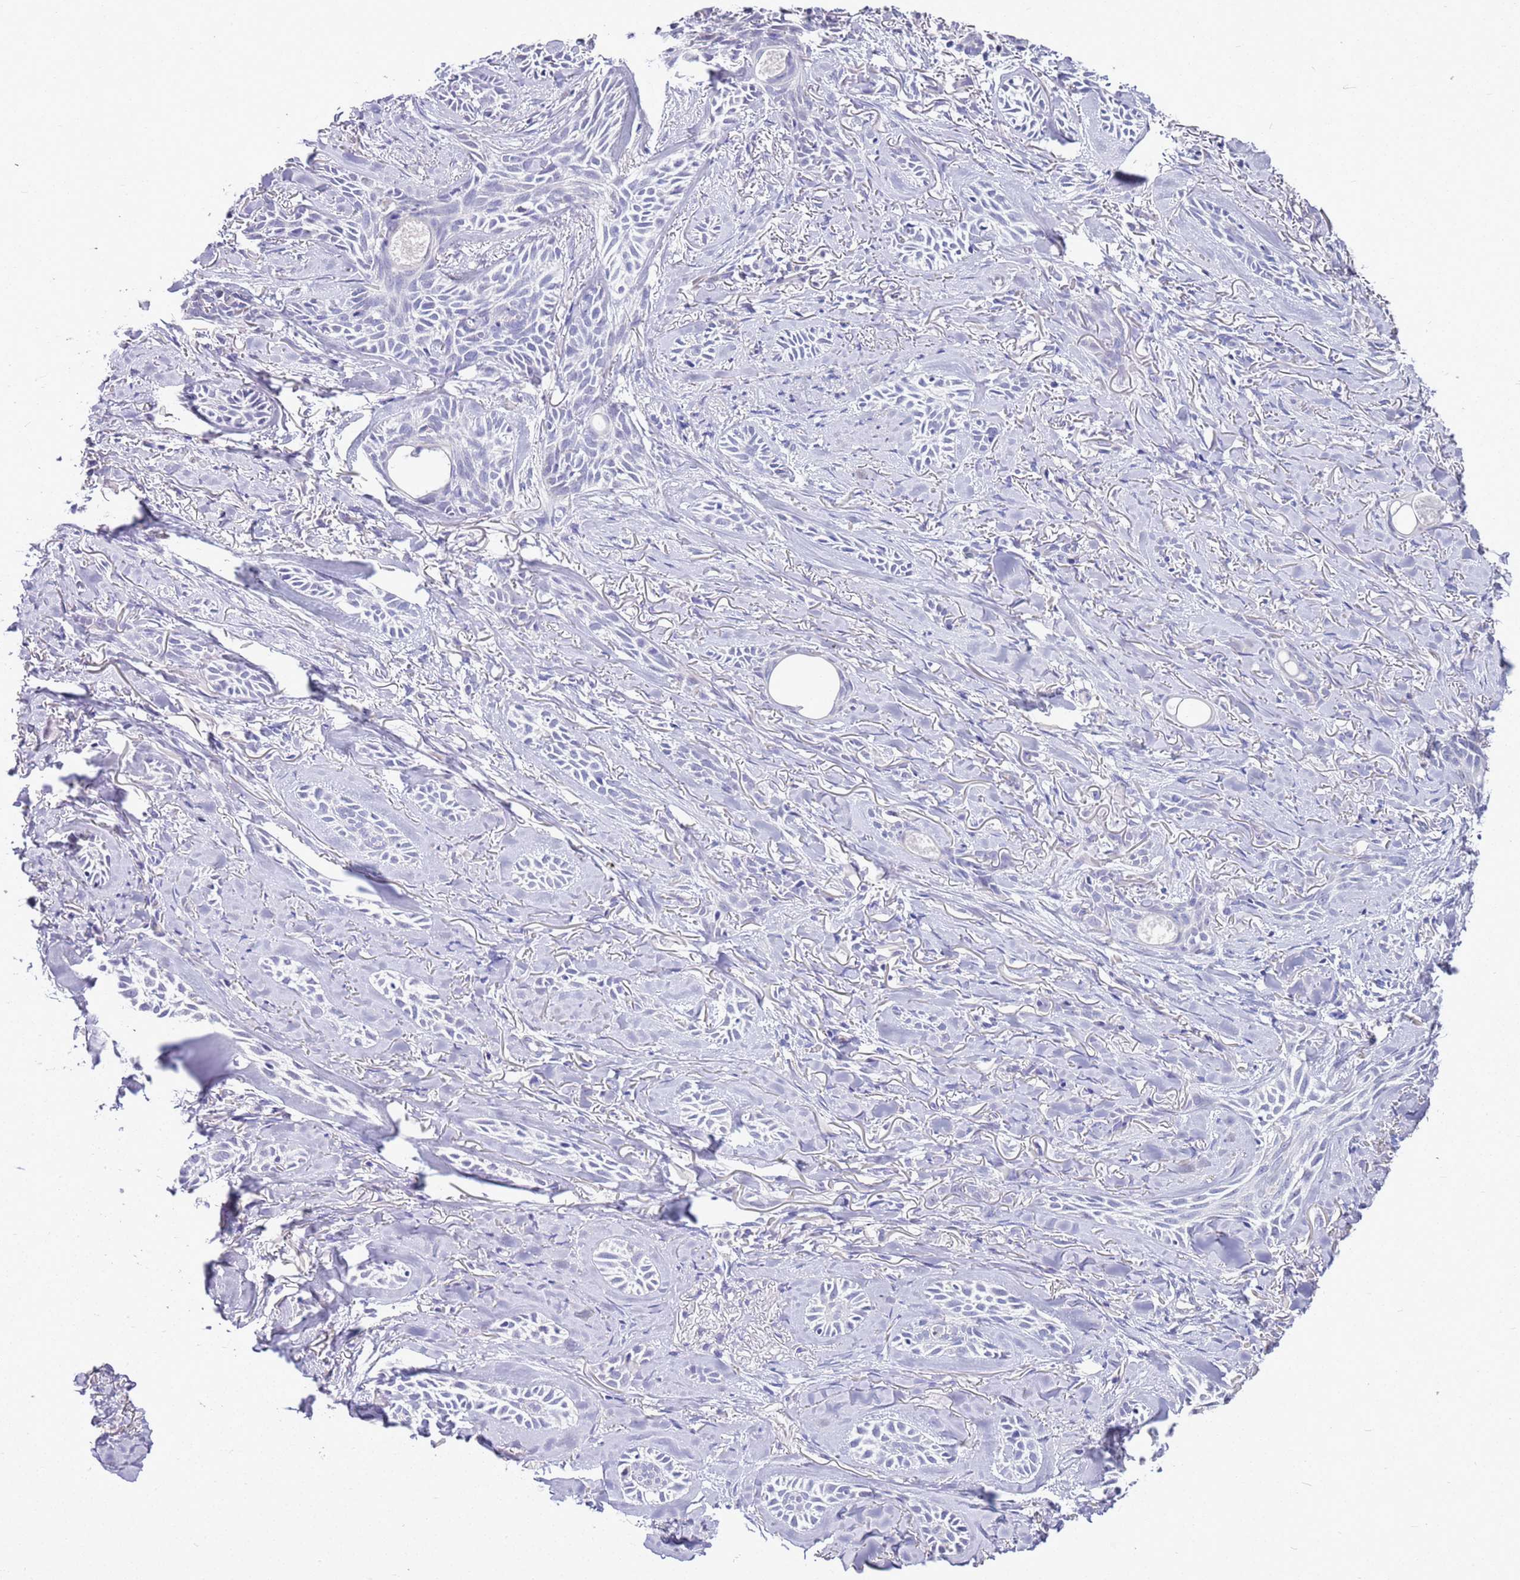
{"staining": {"intensity": "negative", "quantity": "none", "location": "none"}, "tissue": "skin cancer", "cell_type": "Tumor cells", "image_type": "cancer", "snomed": [{"axis": "morphology", "description": "Basal cell carcinoma"}, {"axis": "topography", "description": "Skin"}], "caption": "DAB (3,3'-diaminobenzidine) immunohistochemical staining of human basal cell carcinoma (skin) shows no significant positivity in tumor cells. Brightfield microscopy of immunohistochemistry stained with DAB (brown) and hematoxylin (blue), captured at high magnification.", "gene": "BRMS1L", "patient": {"sex": "female", "age": 59}}